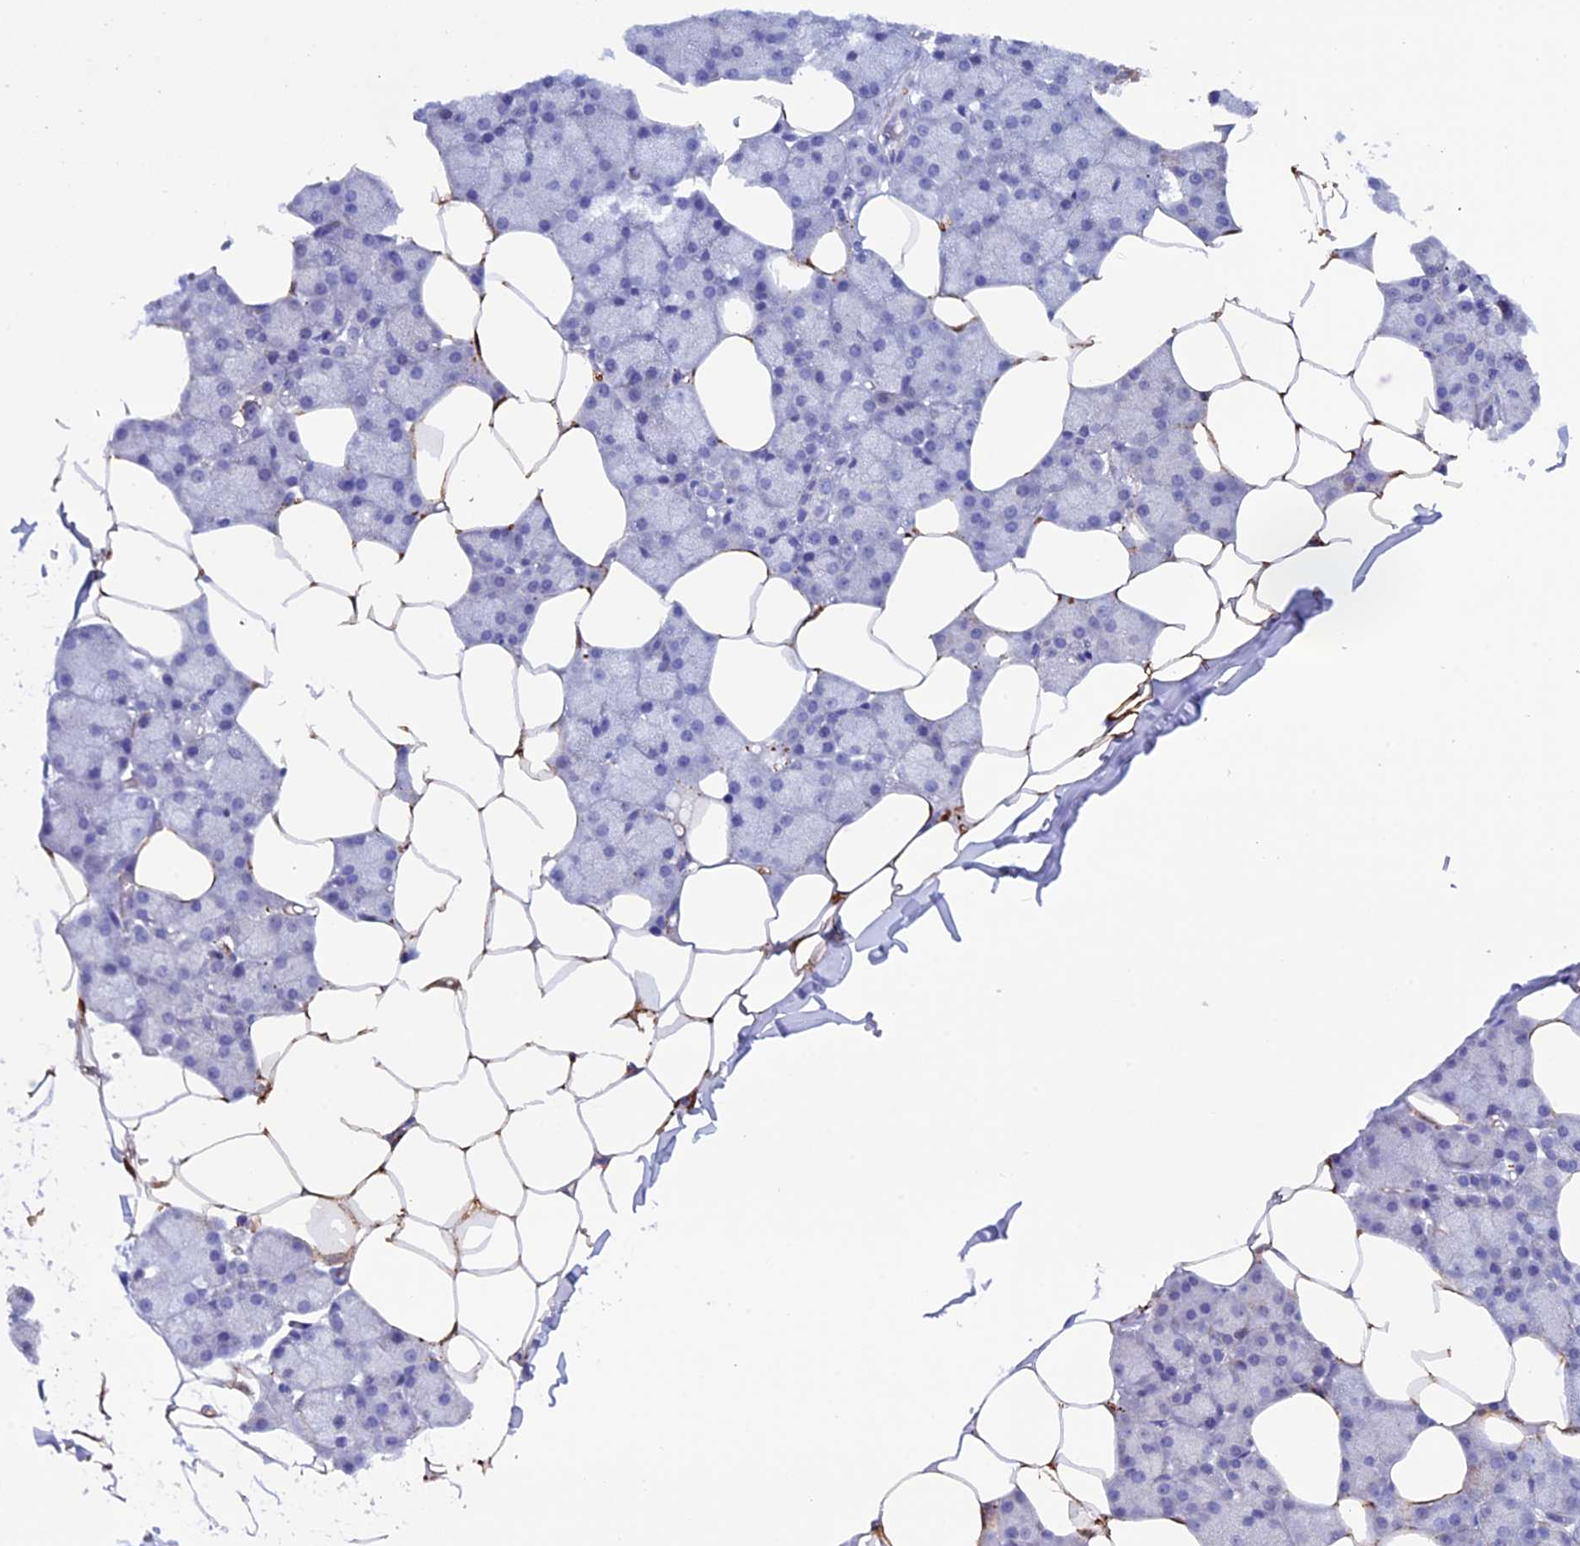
{"staining": {"intensity": "weak", "quantity": "<25%", "location": "cytoplasmic/membranous"}, "tissue": "salivary gland", "cell_type": "Glandular cells", "image_type": "normal", "snomed": [{"axis": "morphology", "description": "Normal tissue, NOS"}, {"axis": "topography", "description": "Salivary gland"}], "caption": "IHC micrograph of normal salivary gland: human salivary gland stained with DAB shows no significant protein expression in glandular cells. Brightfield microscopy of immunohistochemistry (IHC) stained with DAB (3,3'-diaminobenzidine) (brown) and hematoxylin (blue), captured at high magnification.", "gene": "IGSF6", "patient": {"sex": "male", "age": 62}}